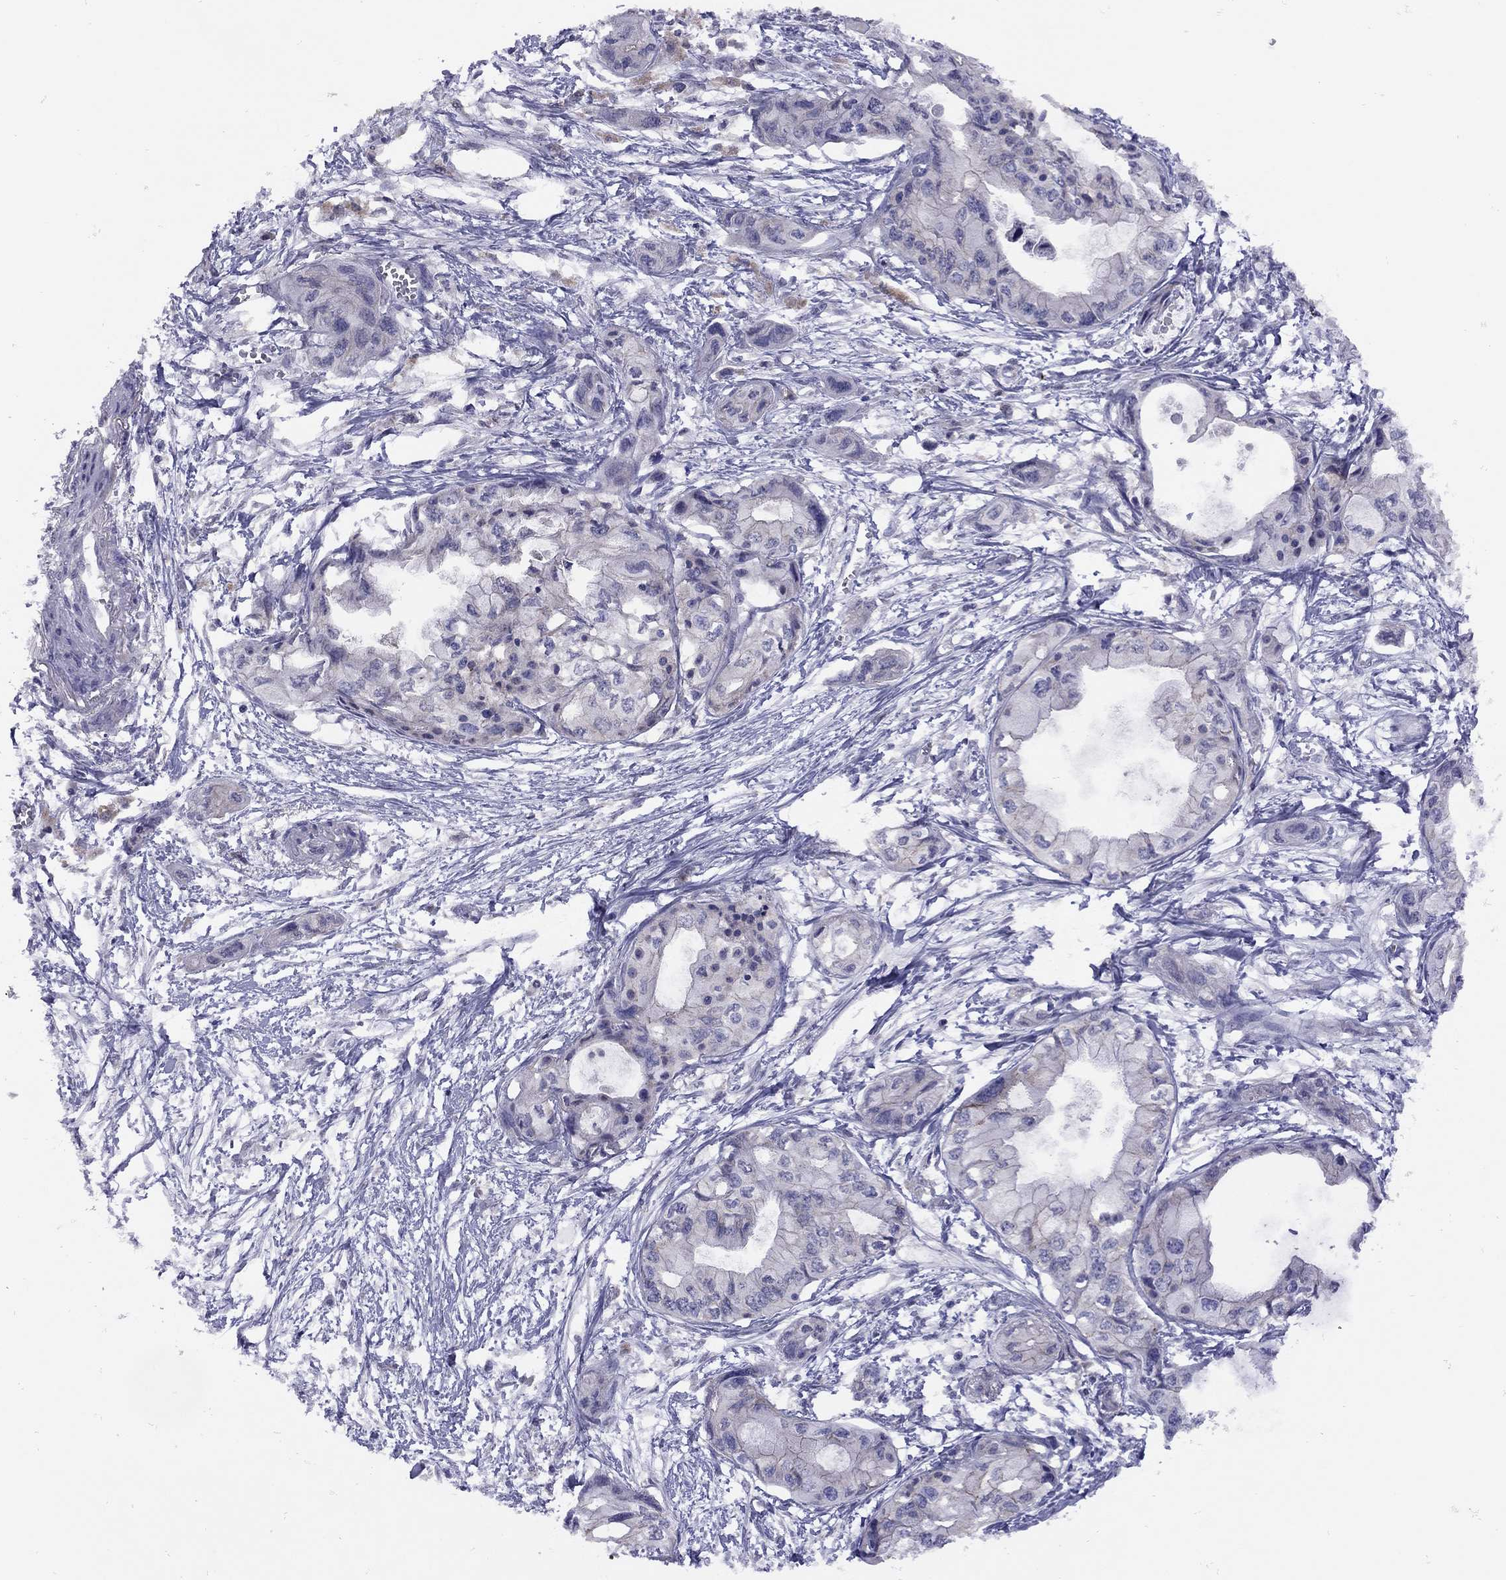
{"staining": {"intensity": "negative", "quantity": "none", "location": "none"}, "tissue": "pancreatic cancer", "cell_type": "Tumor cells", "image_type": "cancer", "snomed": [{"axis": "morphology", "description": "Adenocarcinoma, NOS"}, {"axis": "topography", "description": "Pancreas"}], "caption": "A histopathology image of human pancreatic cancer (adenocarcinoma) is negative for staining in tumor cells.", "gene": "RTP5", "patient": {"sex": "female", "age": 76}}